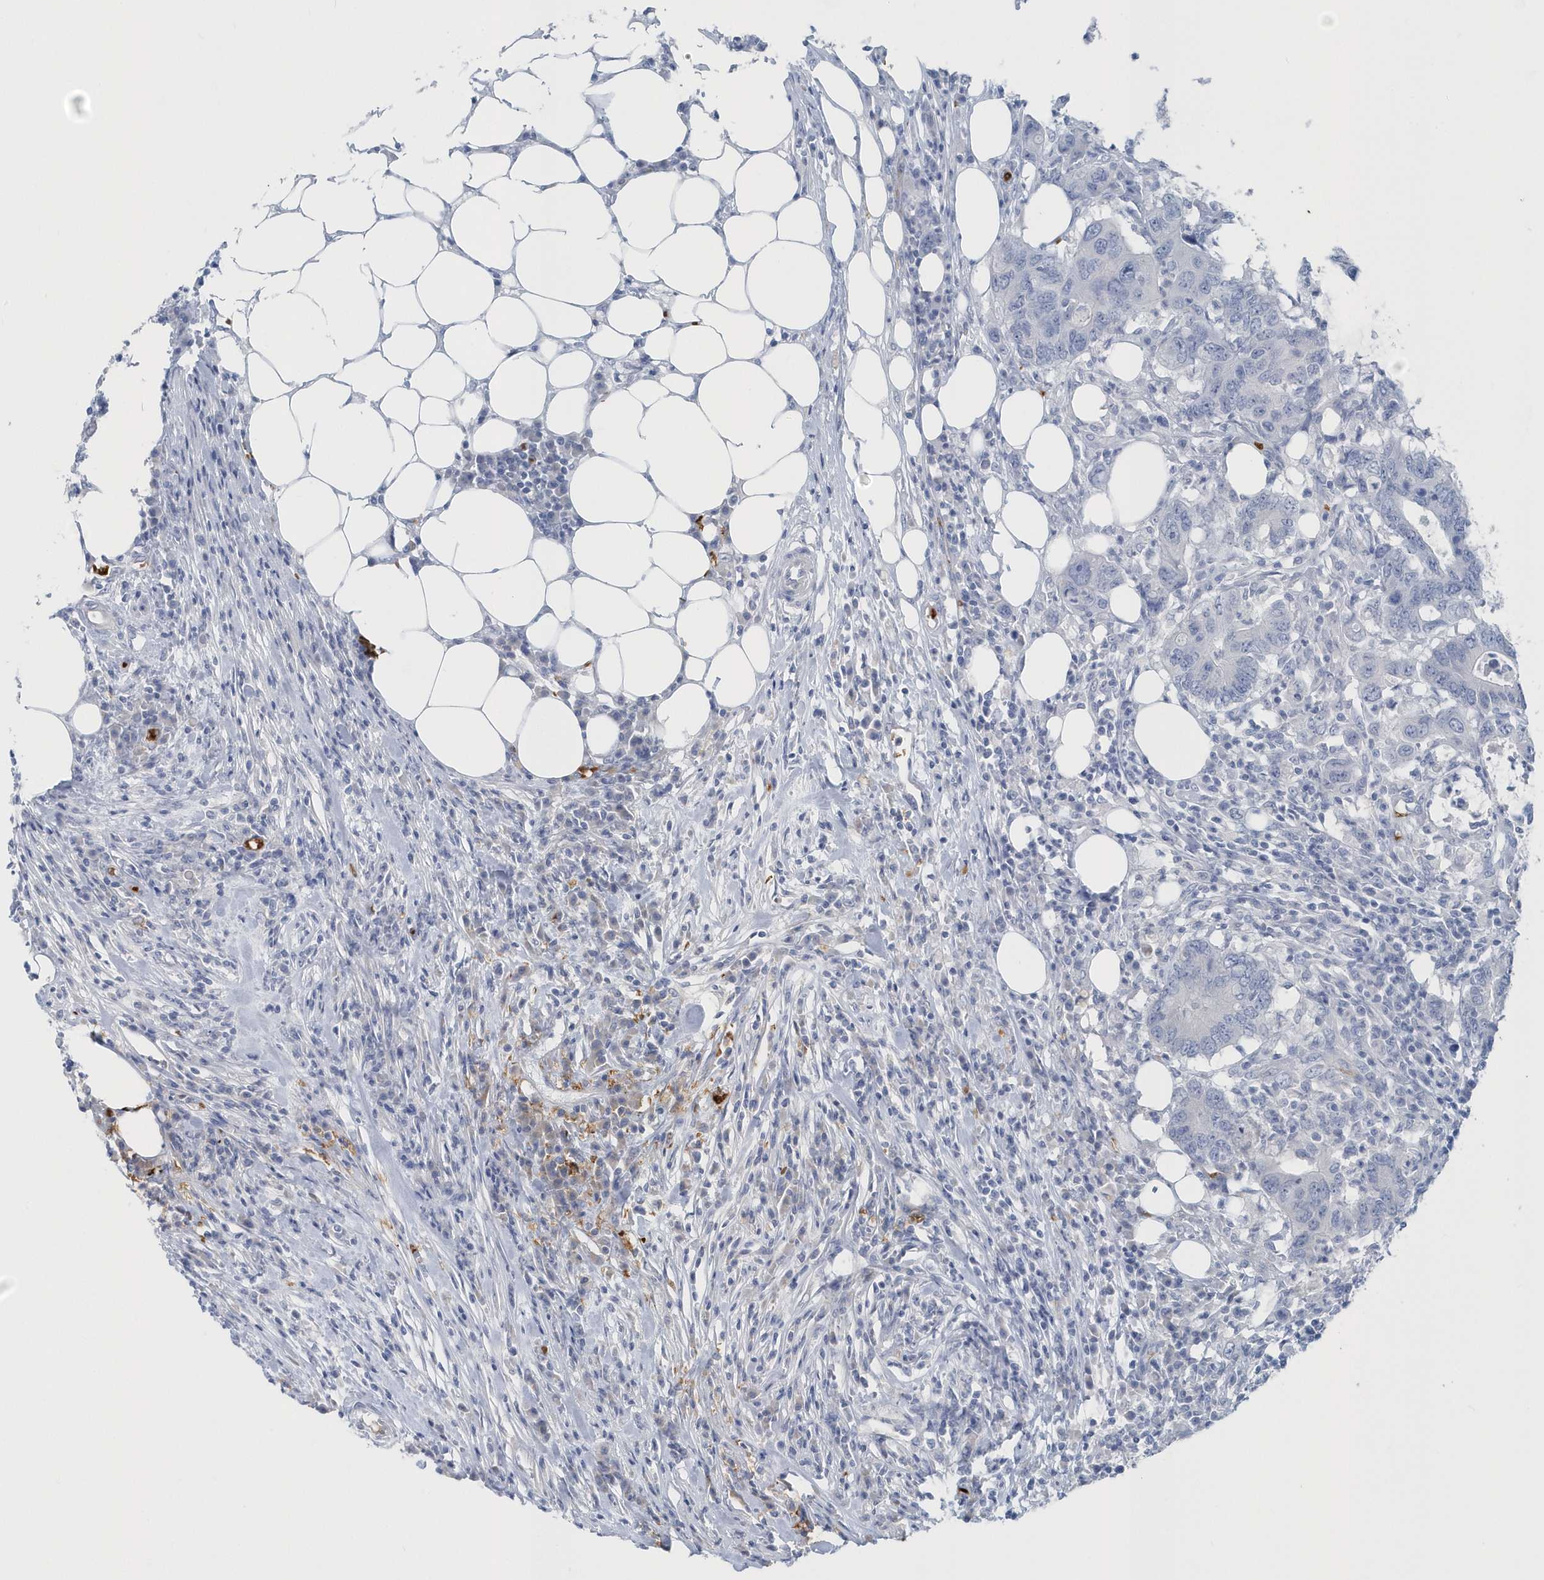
{"staining": {"intensity": "negative", "quantity": "none", "location": "none"}, "tissue": "colorectal cancer", "cell_type": "Tumor cells", "image_type": "cancer", "snomed": [{"axis": "morphology", "description": "Adenocarcinoma, NOS"}, {"axis": "topography", "description": "Colon"}], "caption": "Tumor cells show no significant expression in adenocarcinoma (colorectal). Brightfield microscopy of immunohistochemistry (IHC) stained with DAB (brown) and hematoxylin (blue), captured at high magnification.", "gene": "HBA2", "patient": {"sex": "male", "age": 71}}